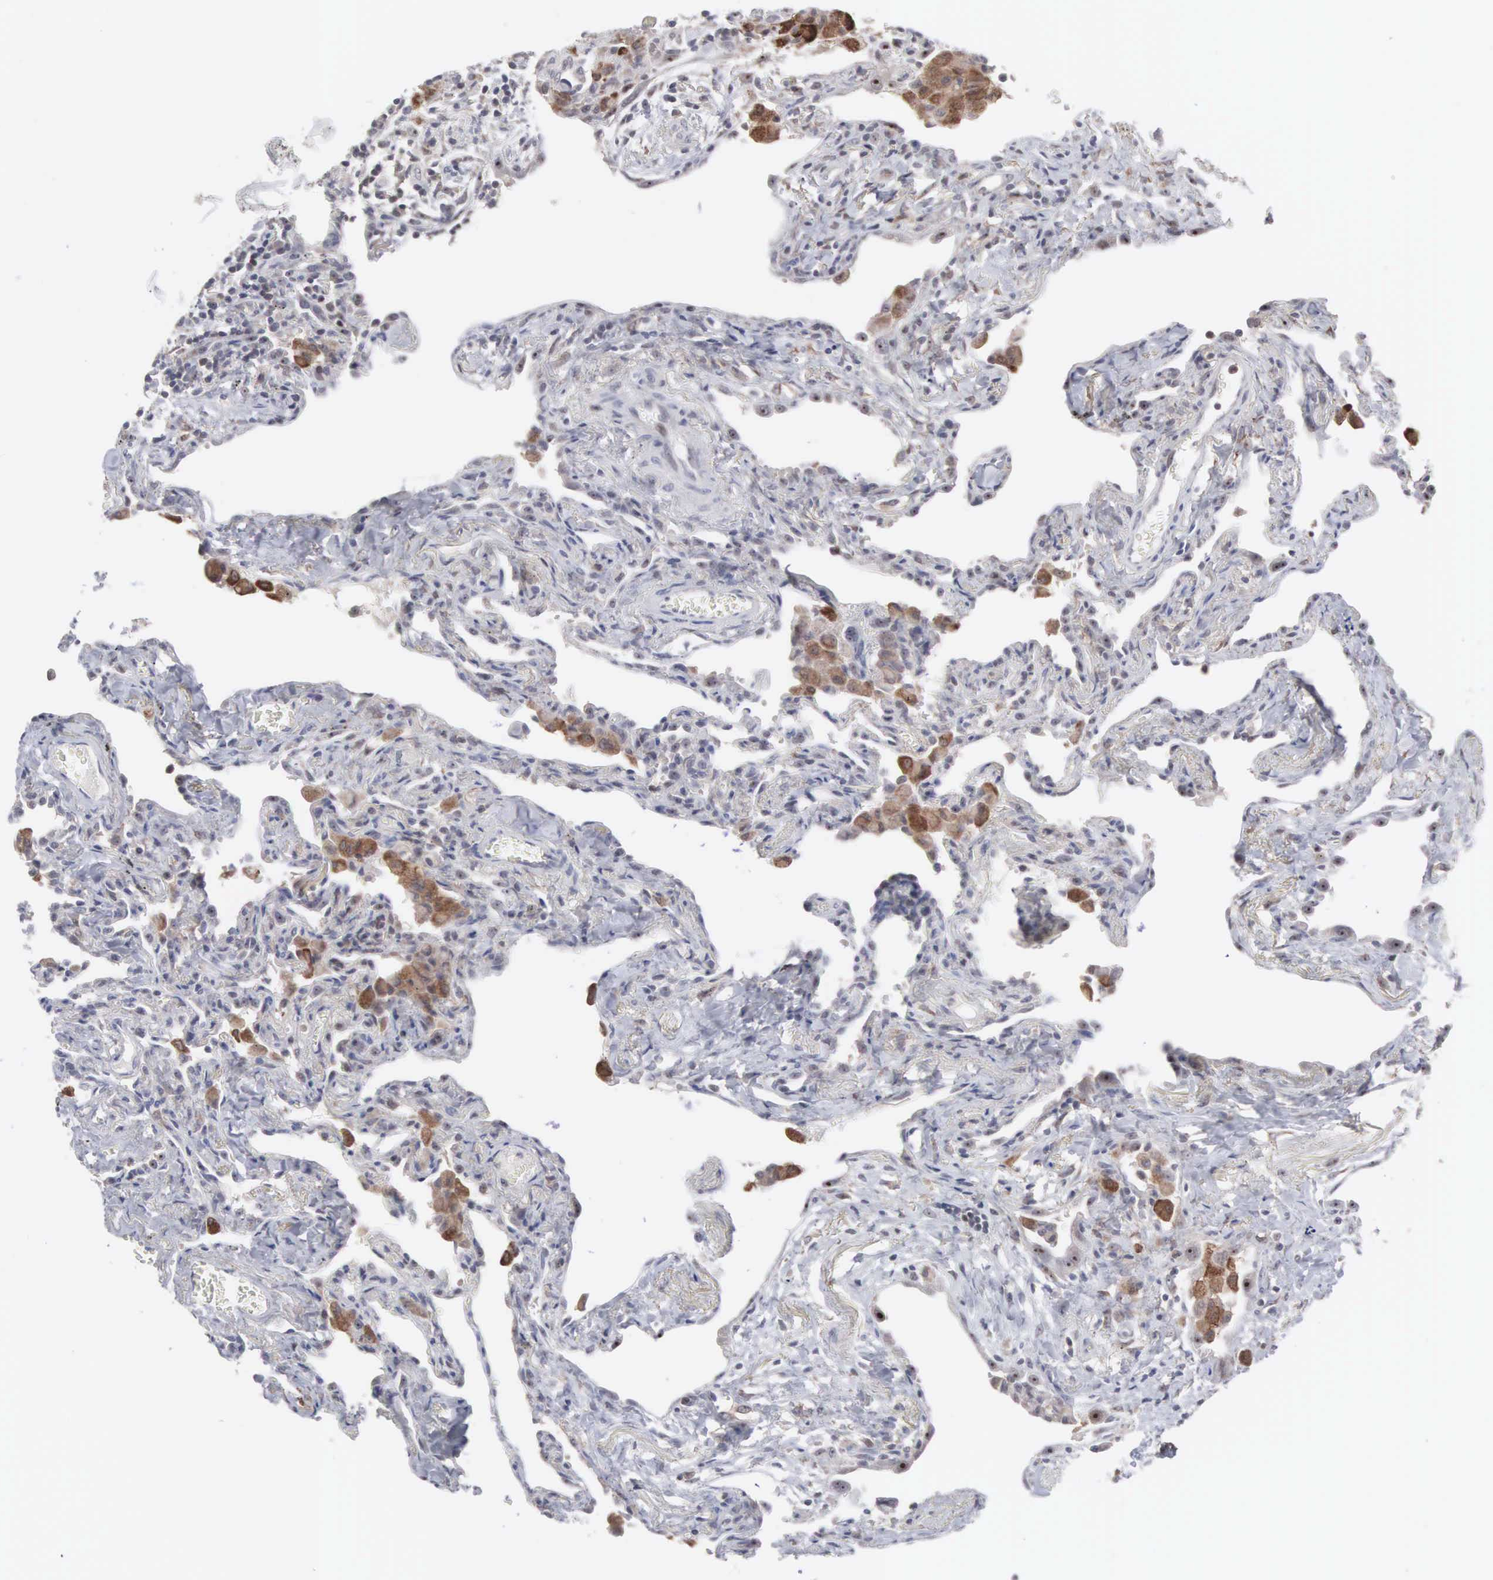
{"staining": {"intensity": "negative", "quantity": "none", "location": "none"}, "tissue": "lung", "cell_type": "Alveolar cells", "image_type": "normal", "snomed": [{"axis": "morphology", "description": "Normal tissue, NOS"}, {"axis": "topography", "description": "Lung"}], "caption": "There is no significant staining in alveolar cells of lung. (DAB immunohistochemistry (IHC) visualized using brightfield microscopy, high magnification).", "gene": "ACOT4", "patient": {"sex": "male", "age": 73}}